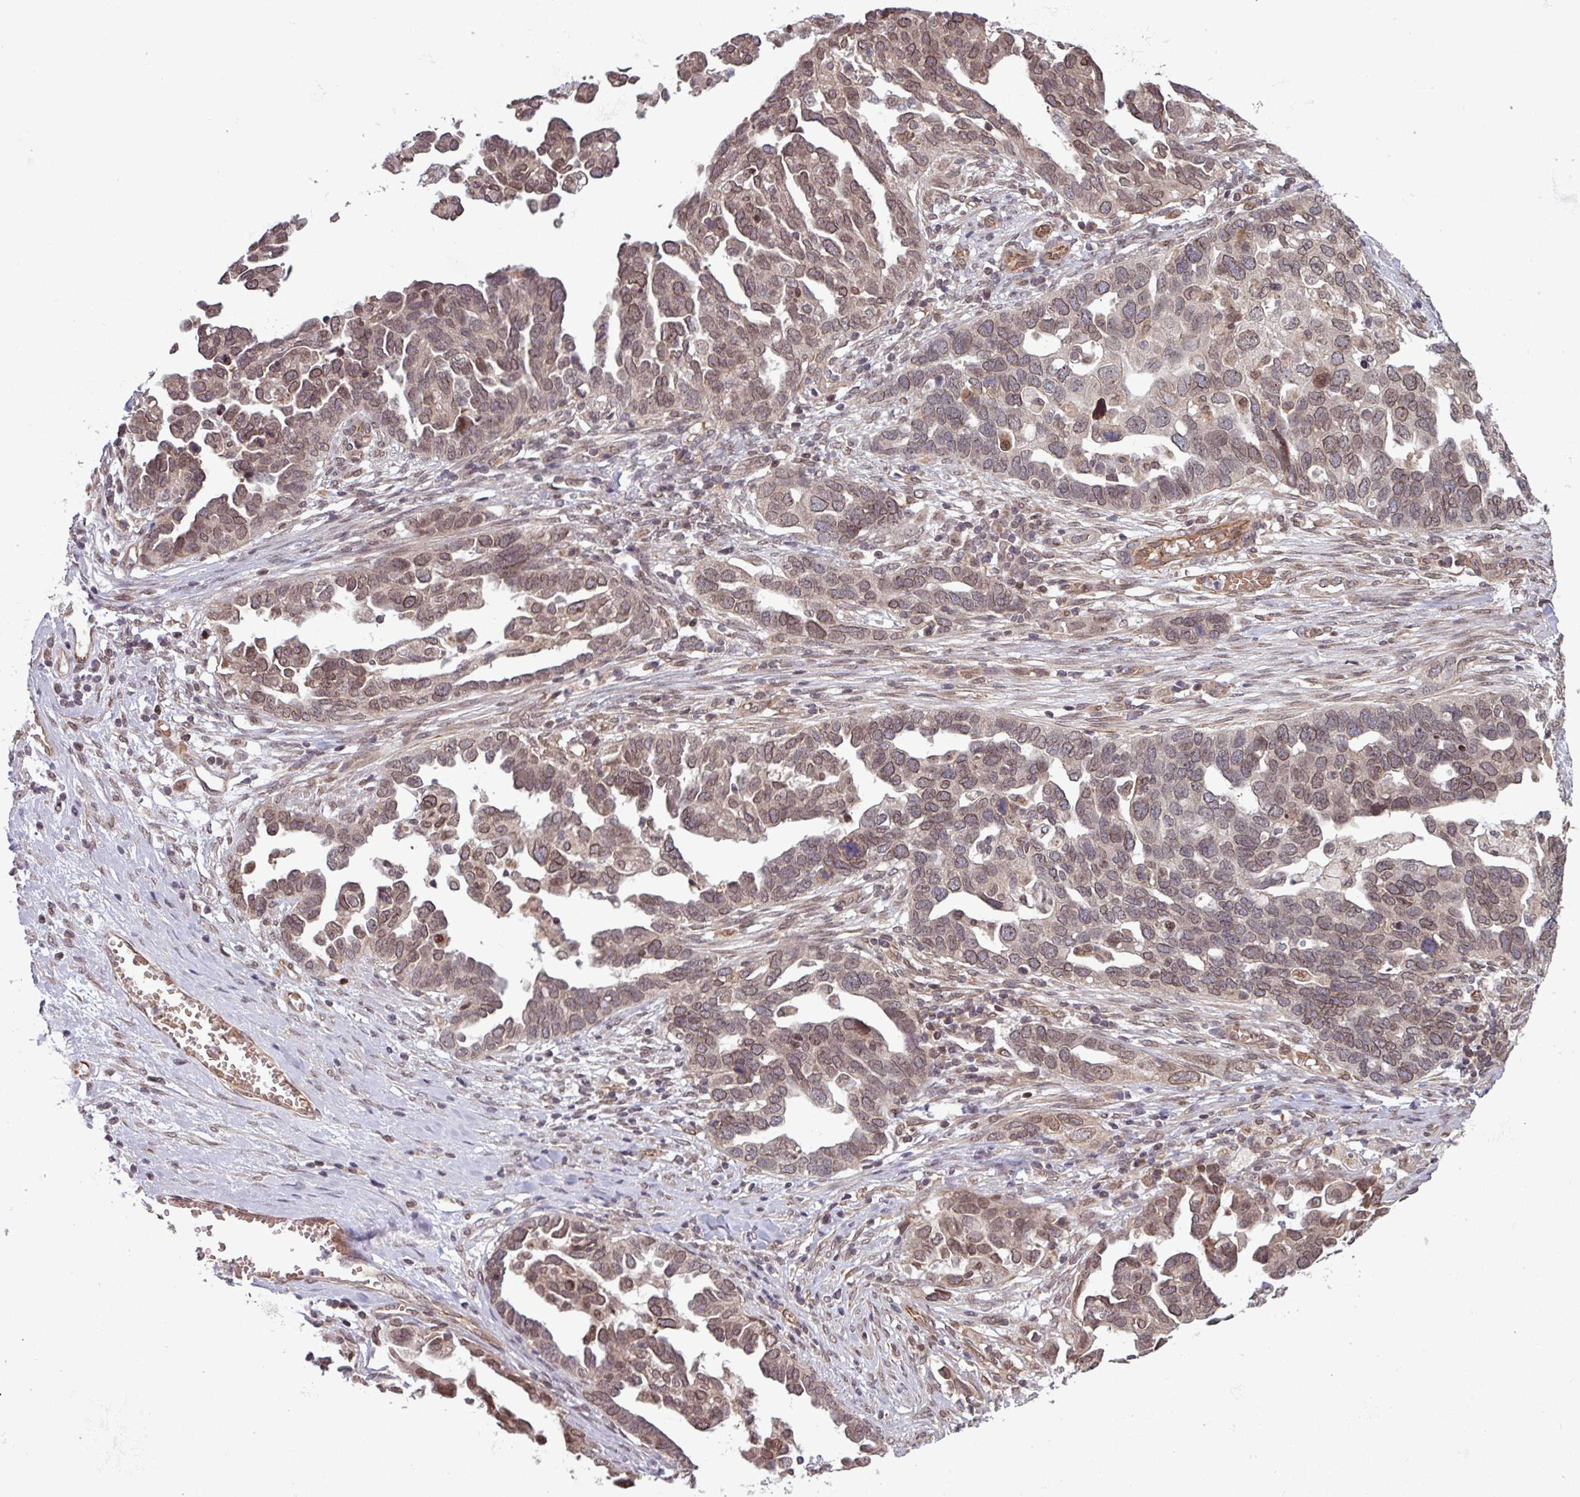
{"staining": {"intensity": "weak", "quantity": ">75%", "location": "cytoplasmic/membranous,nuclear"}, "tissue": "ovarian cancer", "cell_type": "Tumor cells", "image_type": "cancer", "snomed": [{"axis": "morphology", "description": "Cystadenocarcinoma, serous, NOS"}, {"axis": "topography", "description": "Ovary"}], "caption": "Ovarian cancer tissue shows weak cytoplasmic/membranous and nuclear expression in approximately >75% of tumor cells", "gene": "RBM4B", "patient": {"sex": "female", "age": 54}}